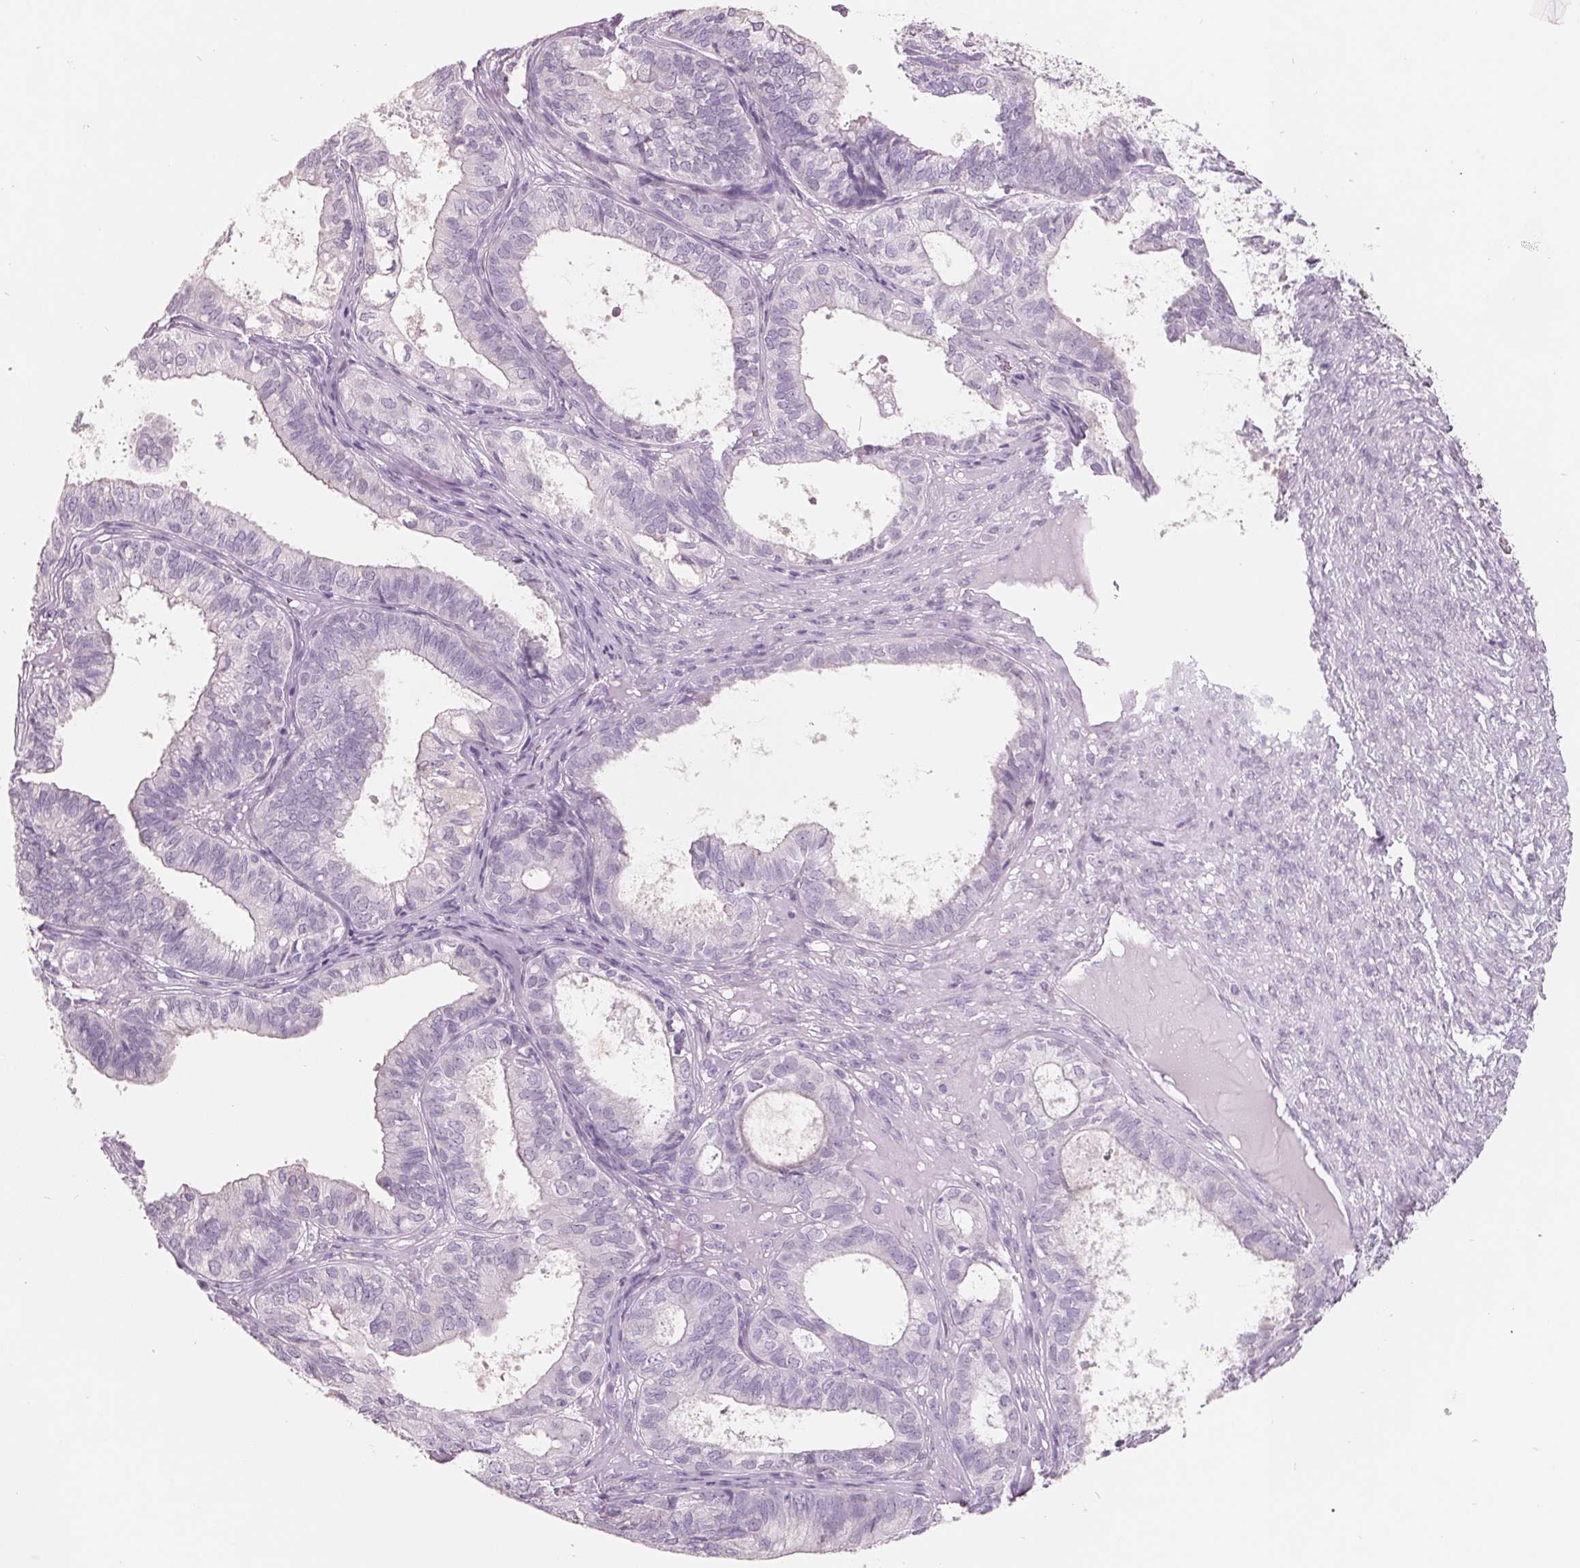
{"staining": {"intensity": "negative", "quantity": "none", "location": "none"}, "tissue": "ovarian cancer", "cell_type": "Tumor cells", "image_type": "cancer", "snomed": [{"axis": "morphology", "description": "Carcinoma, endometroid"}, {"axis": "topography", "description": "Ovary"}], "caption": "IHC image of ovarian cancer stained for a protein (brown), which demonstrates no positivity in tumor cells.", "gene": "FTCD", "patient": {"sex": "female", "age": 64}}